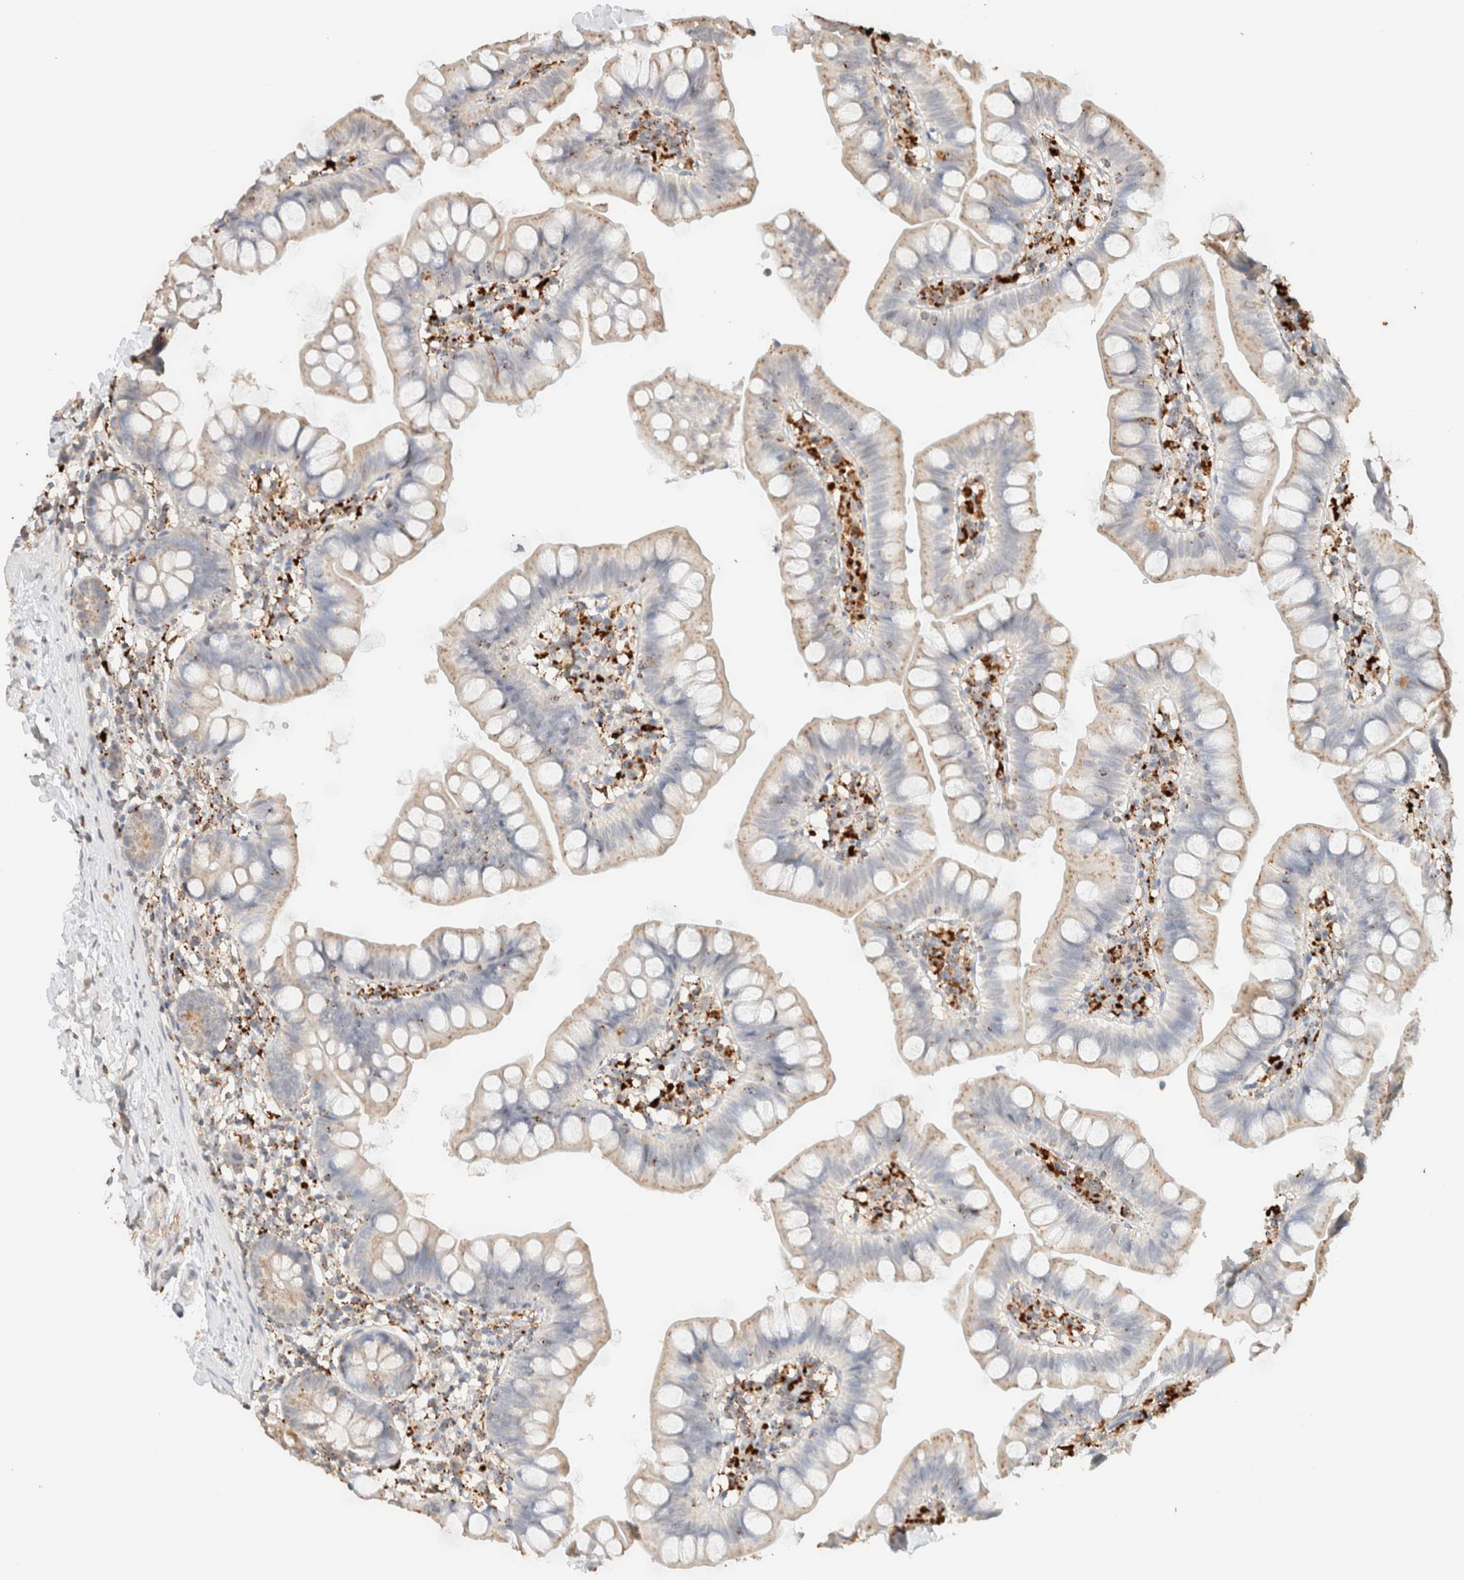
{"staining": {"intensity": "weak", "quantity": "25%-75%", "location": "cytoplasmic/membranous"}, "tissue": "small intestine", "cell_type": "Glandular cells", "image_type": "normal", "snomed": [{"axis": "morphology", "description": "Normal tissue, NOS"}, {"axis": "topography", "description": "Small intestine"}], "caption": "A low amount of weak cytoplasmic/membranous expression is appreciated in approximately 25%-75% of glandular cells in normal small intestine. (DAB (3,3'-diaminobenzidine) = brown stain, brightfield microscopy at high magnification).", "gene": "CTSC", "patient": {"sex": "male", "age": 7}}